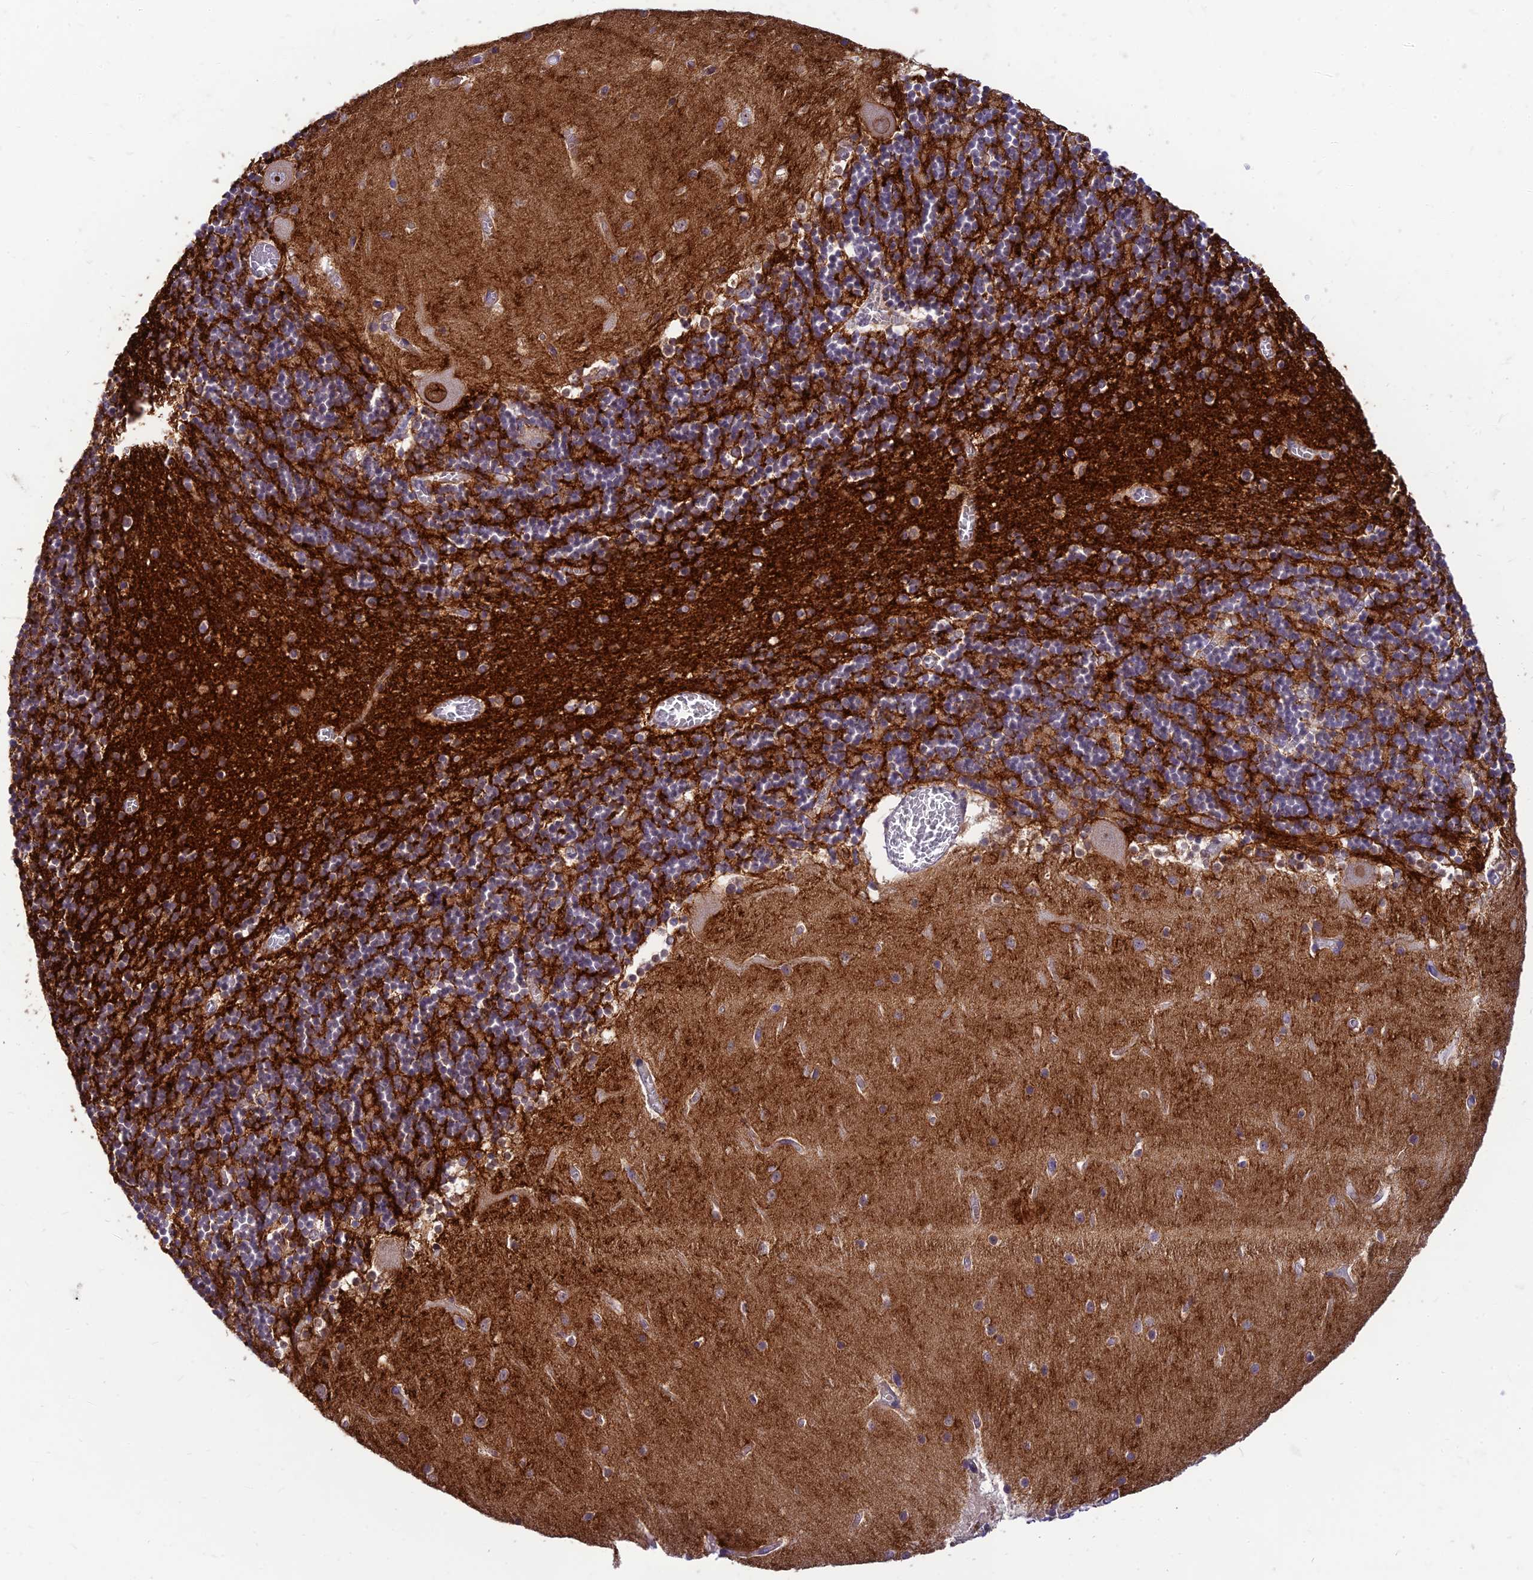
{"staining": {"intensity": "strong", "quantity": "<25%", "location": "cytoplasmic/membranous"}, "tissue": "cerebellum", "cell_type": "Cells in granular layer", "image_type": "normal", "snomed": [{"axis": "morphology", "description": "Normal tissue, NOS"}, {"axis": "topography", "description": "Cerebellum"}], "caption": "A brown stain labels strong cytoplasmic/membranous expression of a protein in cells in granular layer of normal cerebellum. Immunohistochemistry (ihc) stains the protein in brown and the nuclei are stained blue.", "gene": "ST8SIA5", "patient": {"sex": "female", "age": 28}}